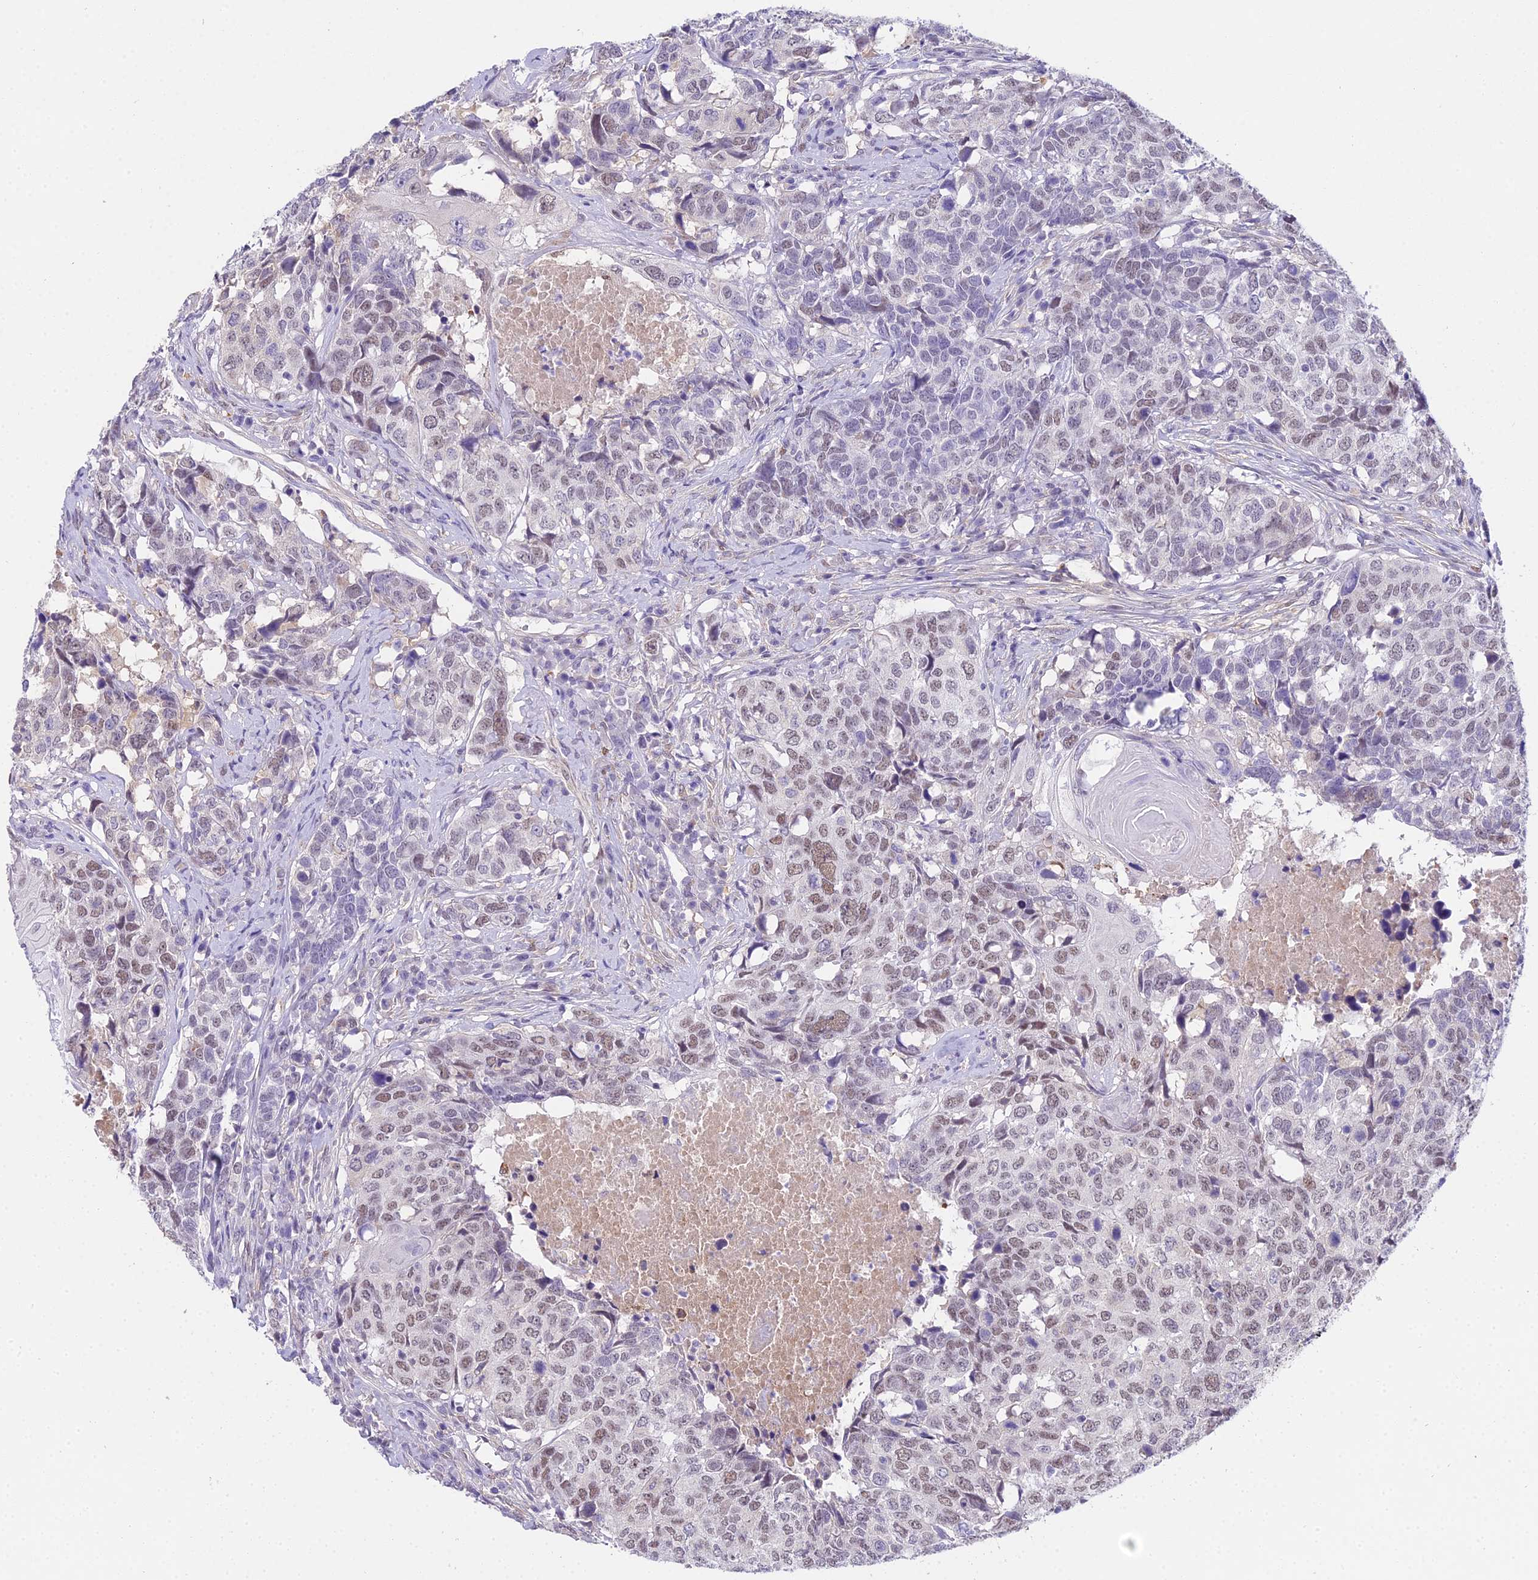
{"staining": {"intensity": "weak", "quantity": "25%-75%", "location": "nuclear"}, "tissue": "head and neck cancer", "cell_type": "Tumor cells", "image_type": "cancer", "snomed": [{"axis": "morphology", "description": "Squamous cell carcinoma, NOS"}, {"axis": "topography", "description": "Head-Neck"}], "caption": "IHC image of squamous cell carcinoma (head and neck) stained for a protein (brown), which reveals low levels of weak nuclear expression in about 25%-75% of tumor cells.", "gene": "MAT2A", "patient": {"sex": "male", "age": 66}}